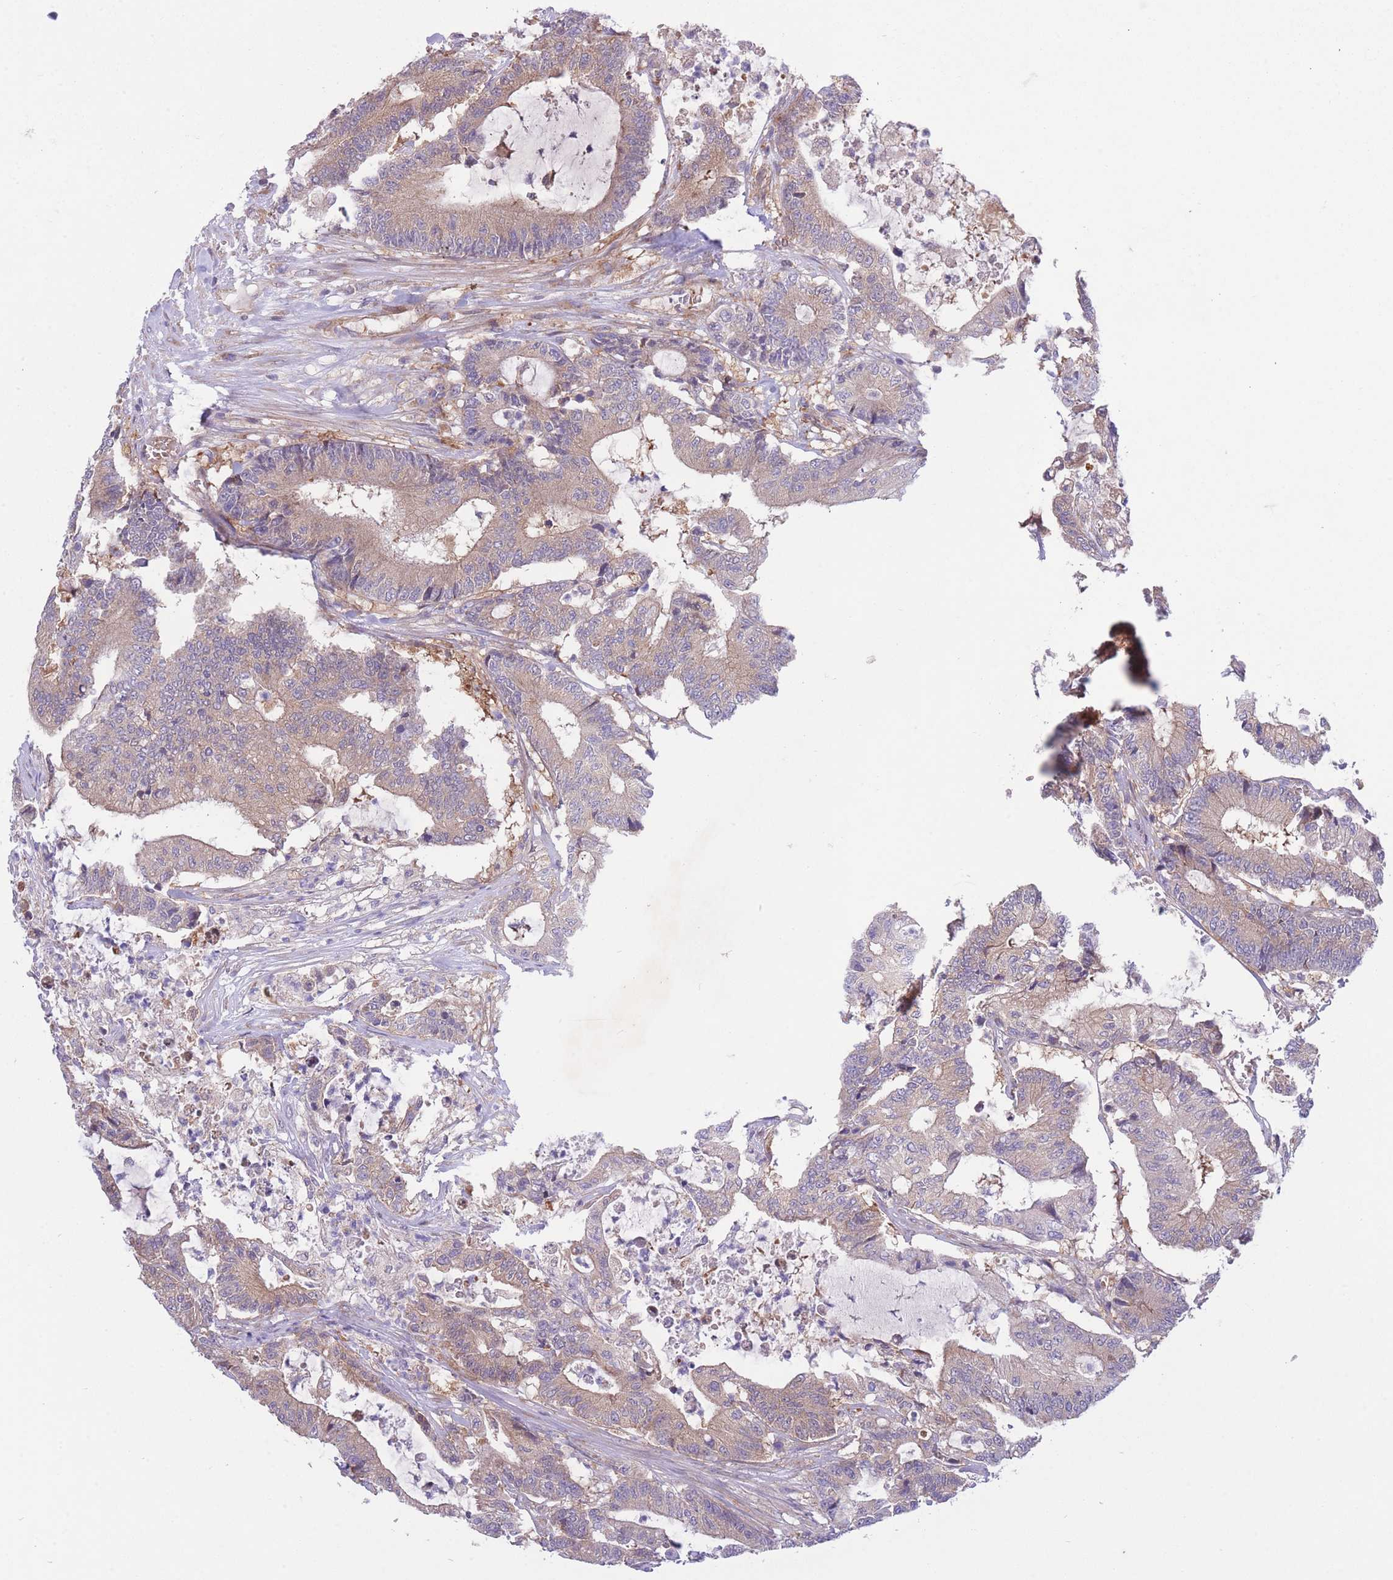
{"staining": {"intensity": "weak", "quantity": "25%-75%", "location": "cytoplasmic/membranous"}, "tissue": "colorectal cancer", "cell_type": "Tumor cells", "image_type": "cancer", "snomed": [{"axis": "morphology", "description": "Adenocarcinoma, NOS"}, {"axis": "topography", "description": "Colon"}], "caption": "The immunohistochemical stain shows weak cytoplasmic/membranous staining in tumor cells of colorectal adenocarcinoma tissue. The protein of interest is shown in brown color, while the nuclei are stained blue.", "gene": "CHAC1", "patient": {"sex": "female", "age": 84}}